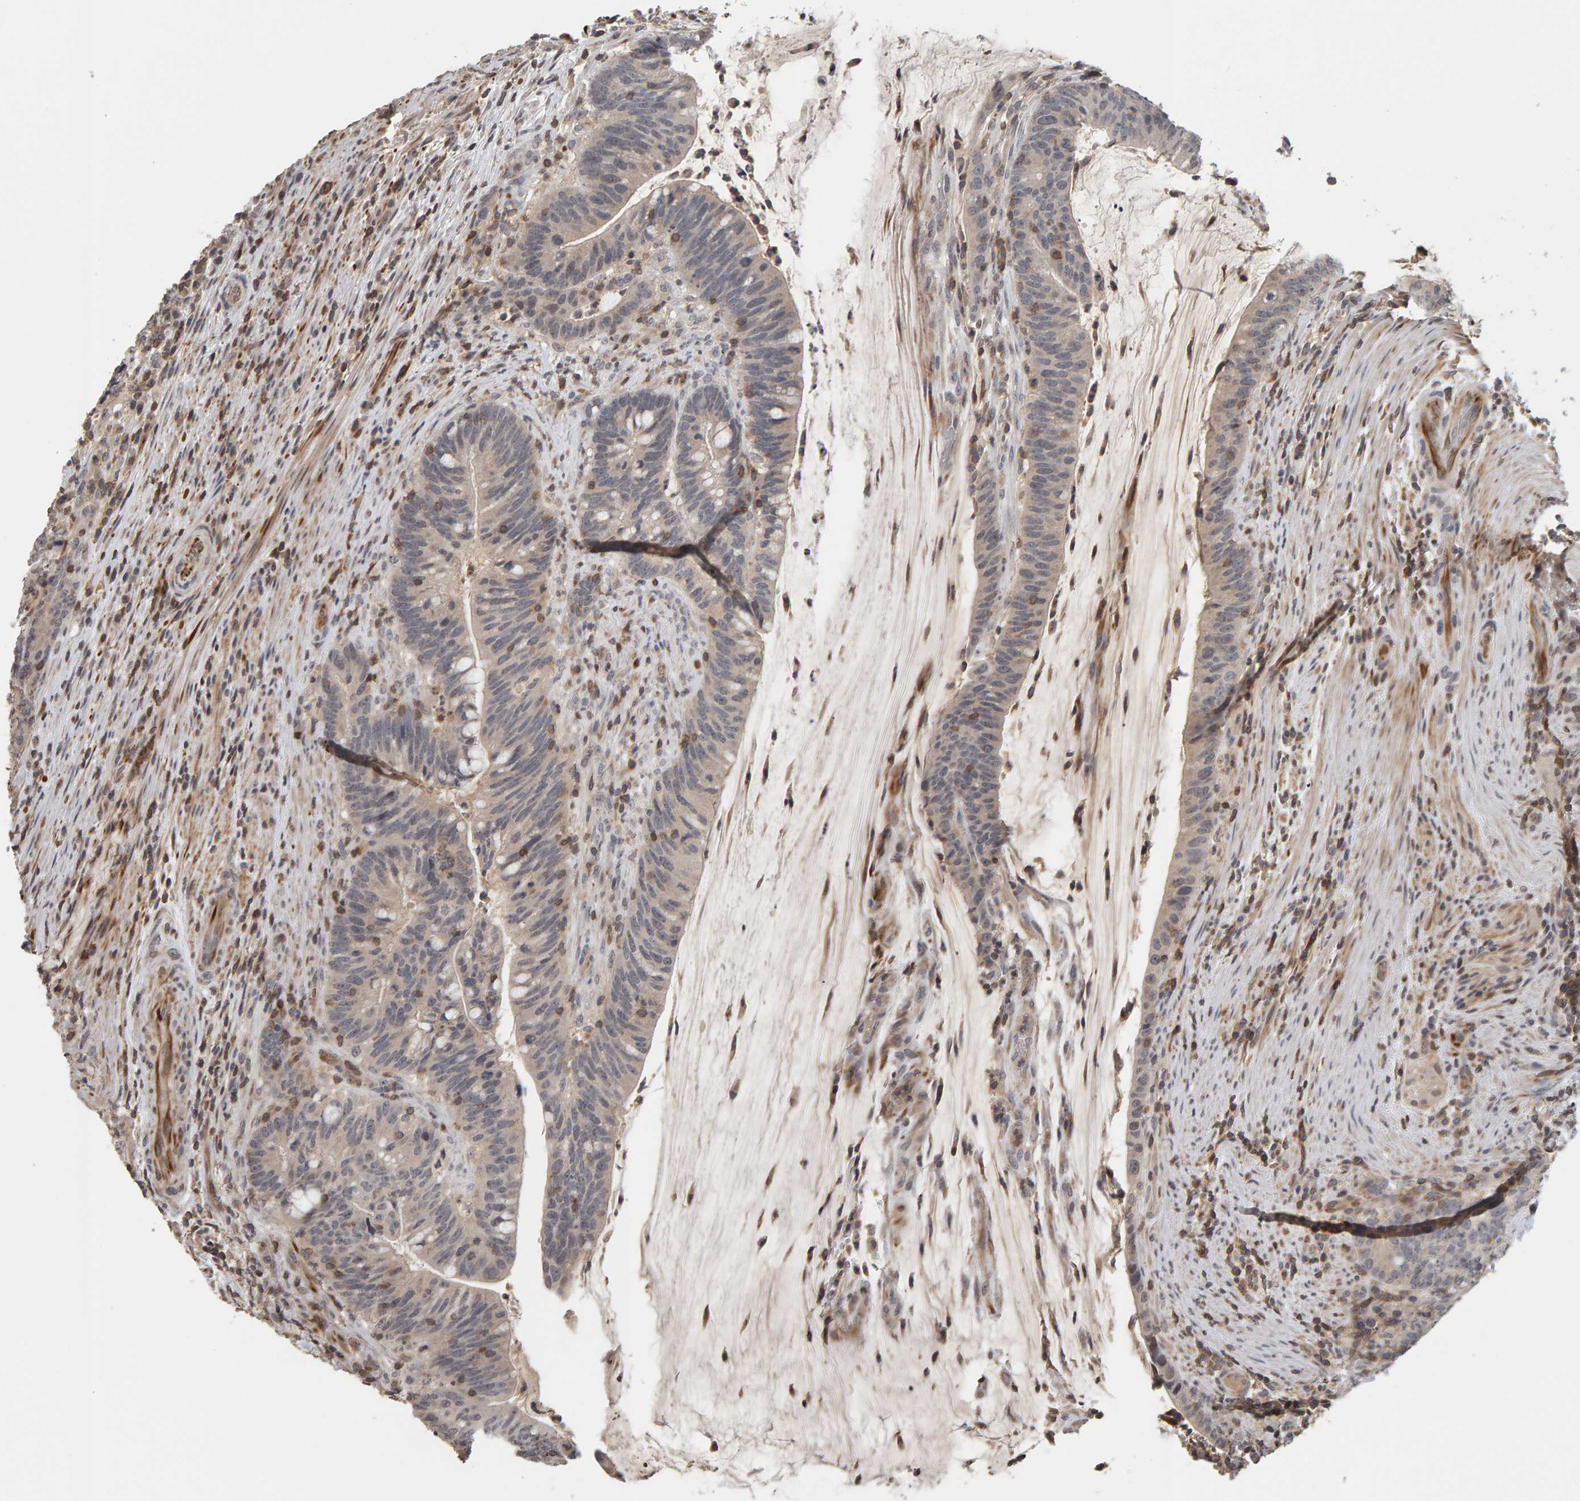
{"staining": {"intensity": "weak", "quantity": "<25%", "location": "cytoplasmic/membranous"}, "tissue": "colorectal cancer", "cell_type": "Tumor cells", "image_type": "cancer", "snomed": [{"axis": "morphology", "description": "Adenocarcinoma, NOS"}, {"axis": "topography", "description": "Colon"}], "caption": "This is an immunohistochemistry (IHC) image of human colorectal cancer. There is no expression in tumor cells.", "gene": "TEFM", "patient": {"sex": "female", "age": 66}}